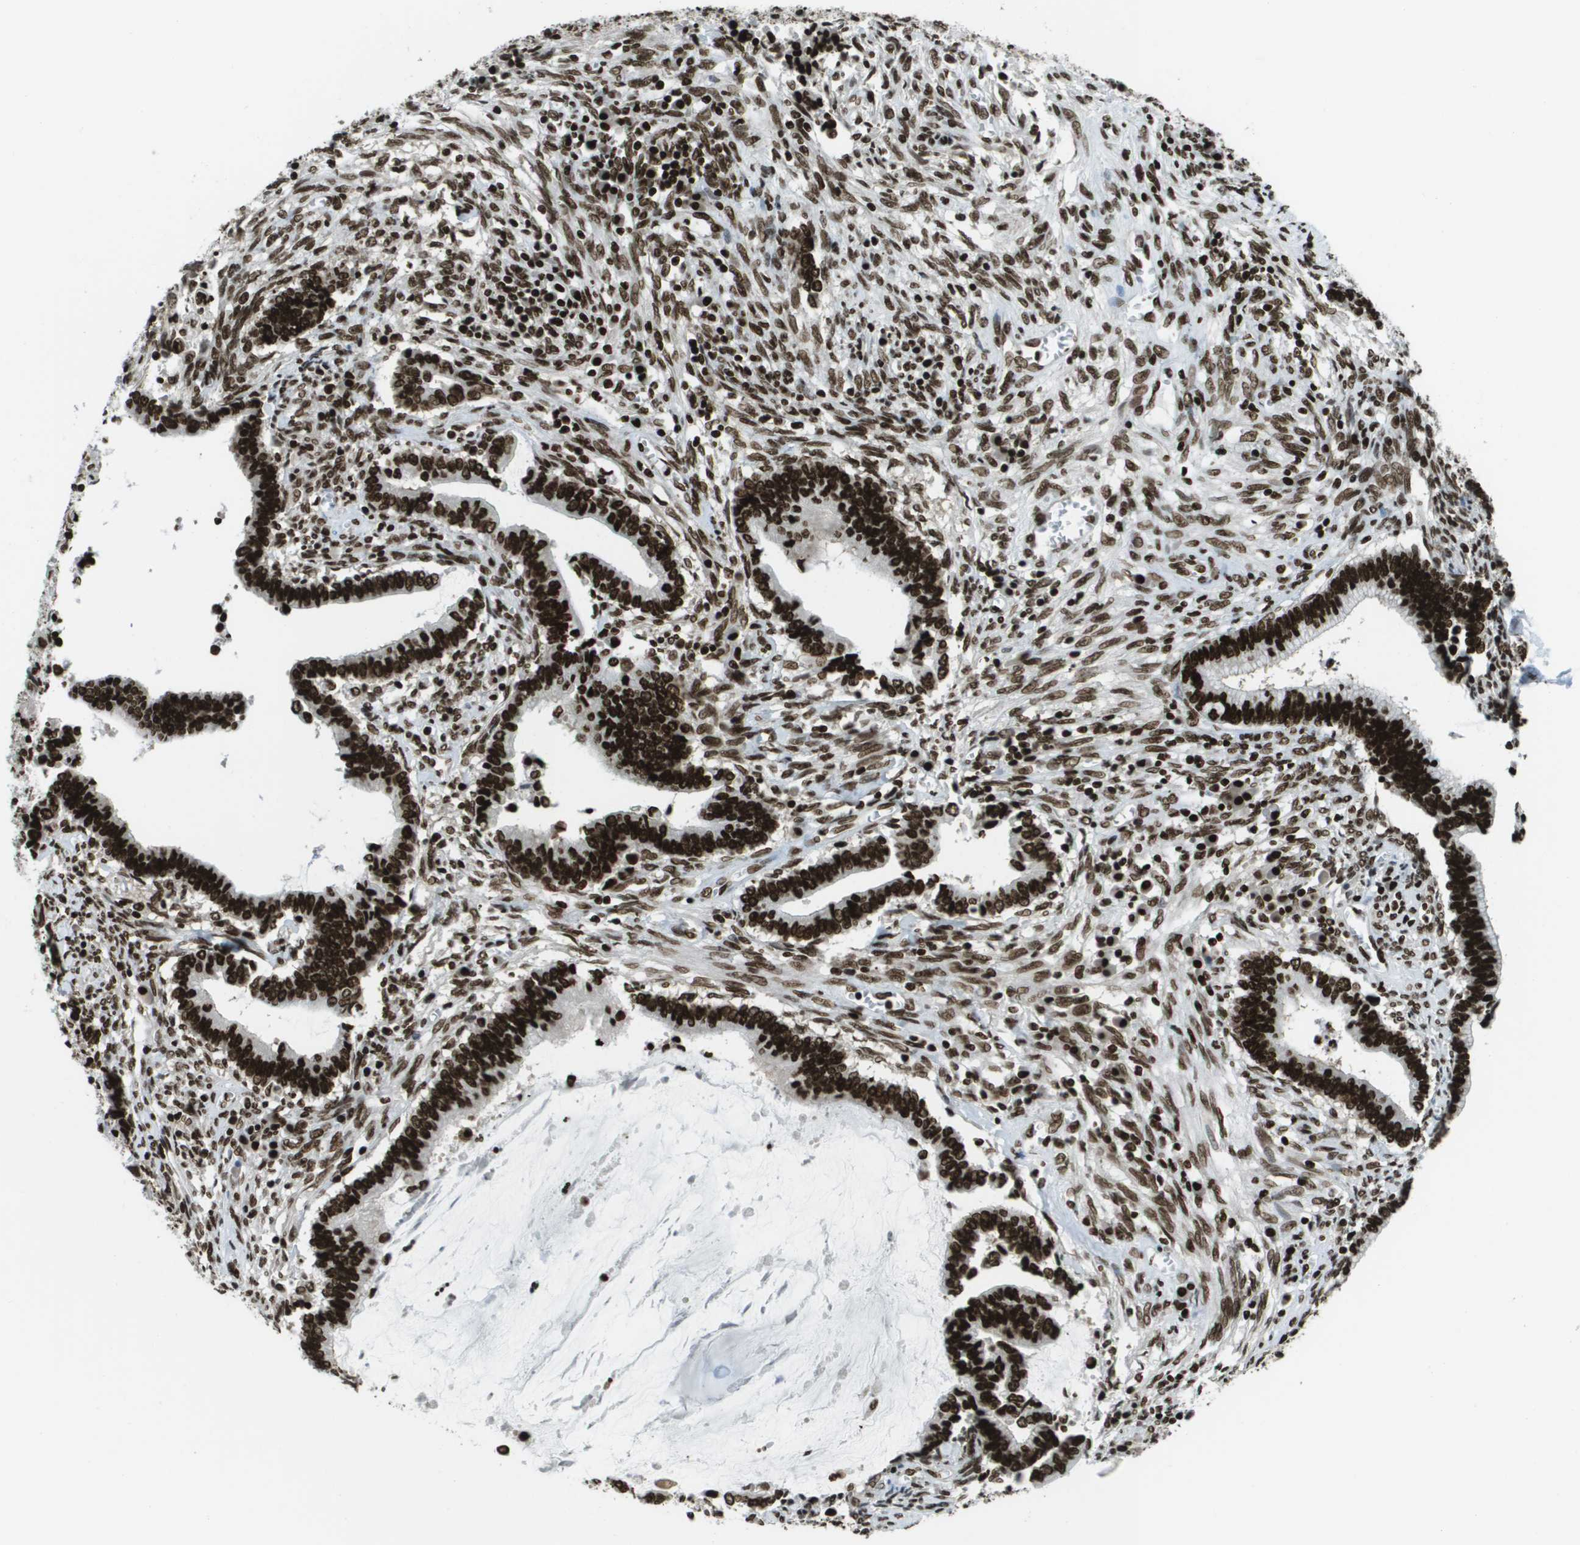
{"staining": {"intensity": "strong", "quantity": ">75%", "location": "nuclear"}, "tissue": "cervical cancer", "cell_type": "Tumor cells", "image_type": "cancer", "snomed": [{"axis": "morphology", "description": "Adenocarcinoma, NOS"}, {"axis": "topography", "description": "Cervix"}], "caption": "A brown stain labels strong nuclear expression of a protein in cervical cancer (adenocarcinoma) tumor cells.", "gene": "GLYR1", "patient": {"sex": "female", "age": 44}}